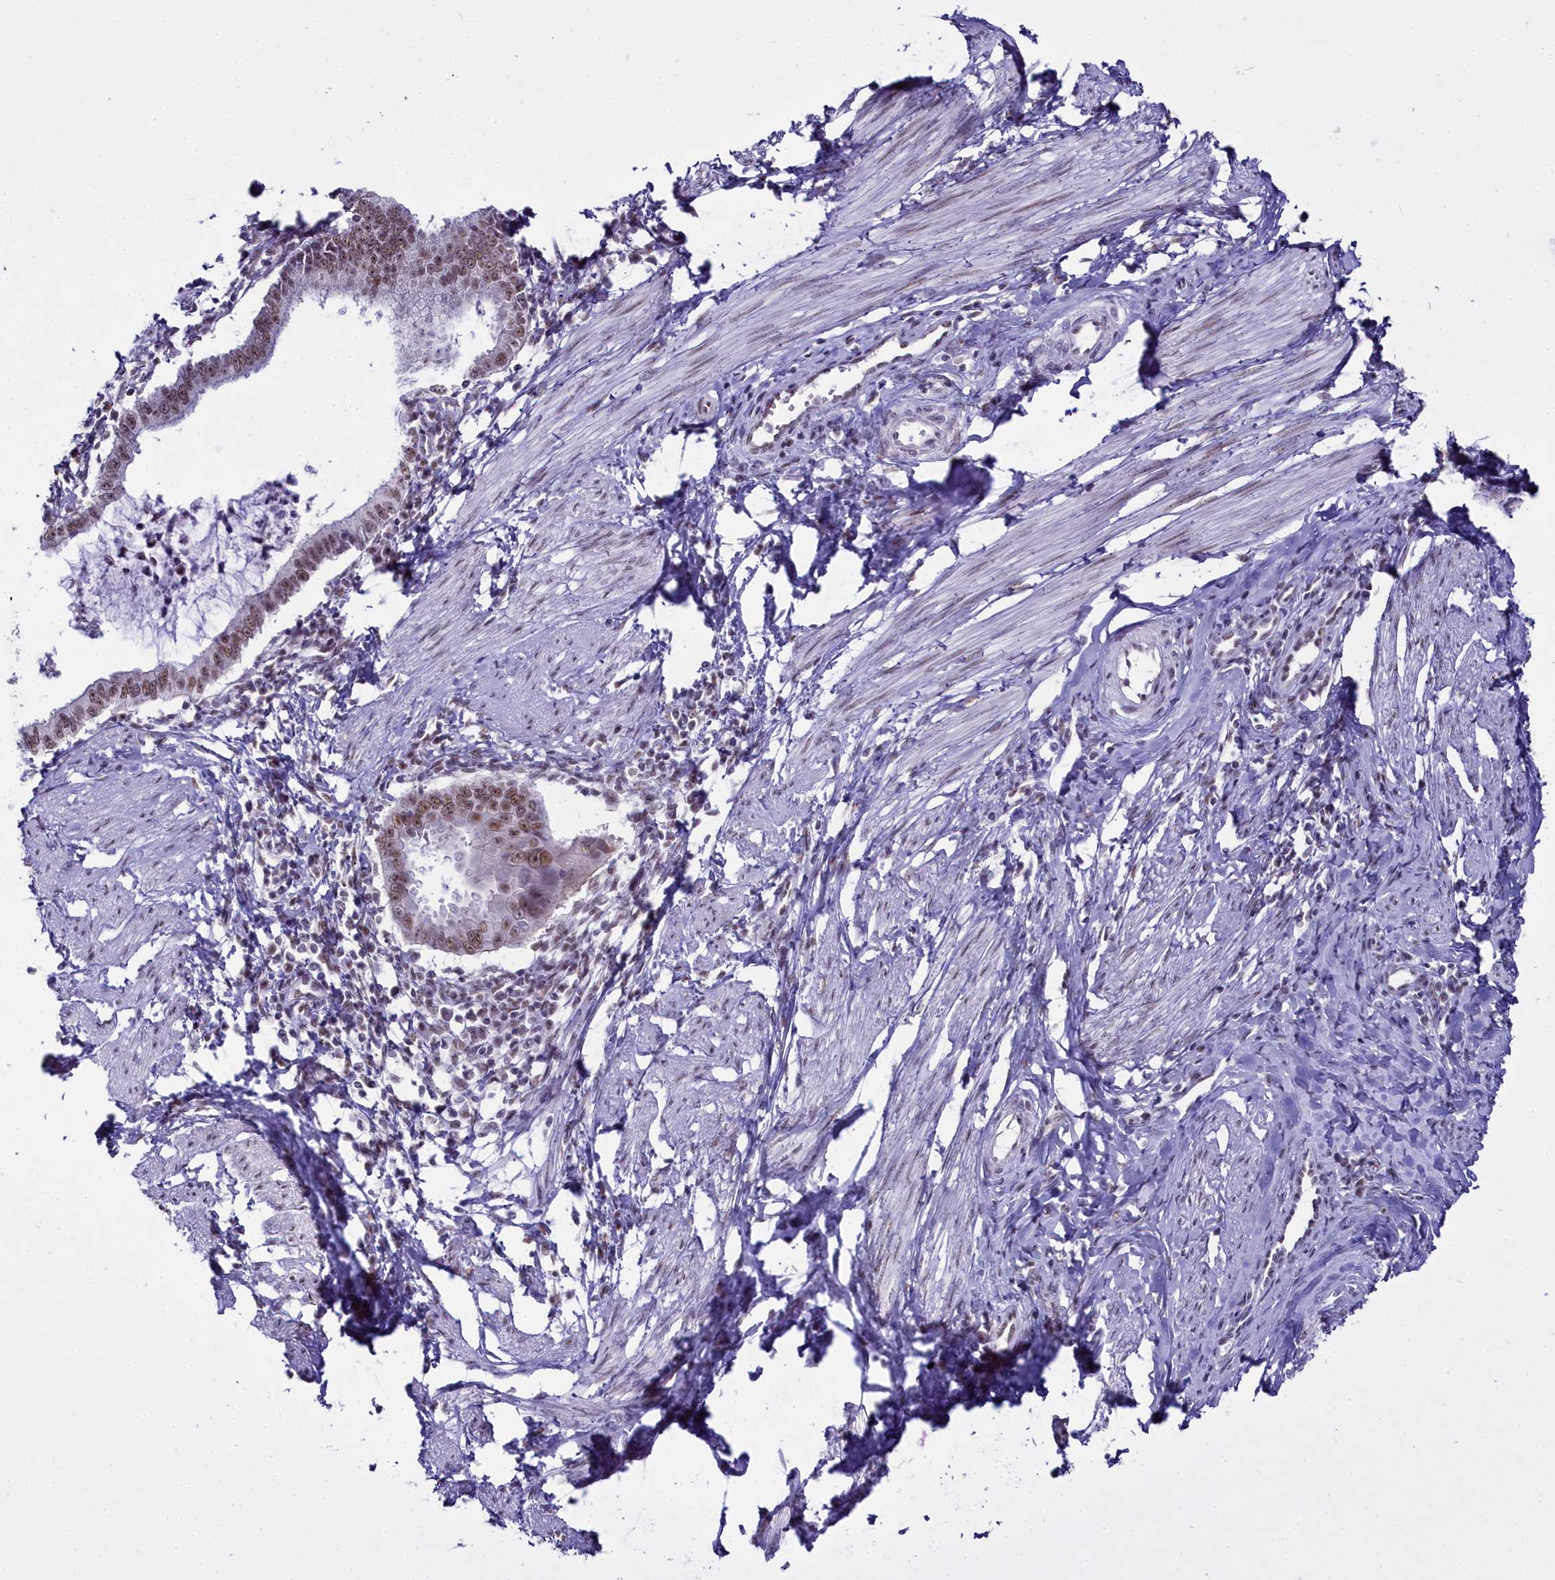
{"staining": {"intensity": "moderate", "quantity": ">75%", "location": "nuclear"}, "tissue": "cervical cancer", "cell_type": "Tumor cells", "image_type": "cancer", "snomed": [{"axis": "morphology", "description": "Adenocarcinoma, NOS"}, {"axis": "topography", "description": "Cervix"}], "caption": "This histopathology image shows IHC staining of human cervical cancer, with medium moderate nuclear staining in approximately >75% of tumor cells.", "gene": "RBM12", "patient": {"sex": "female", "age": 36}}